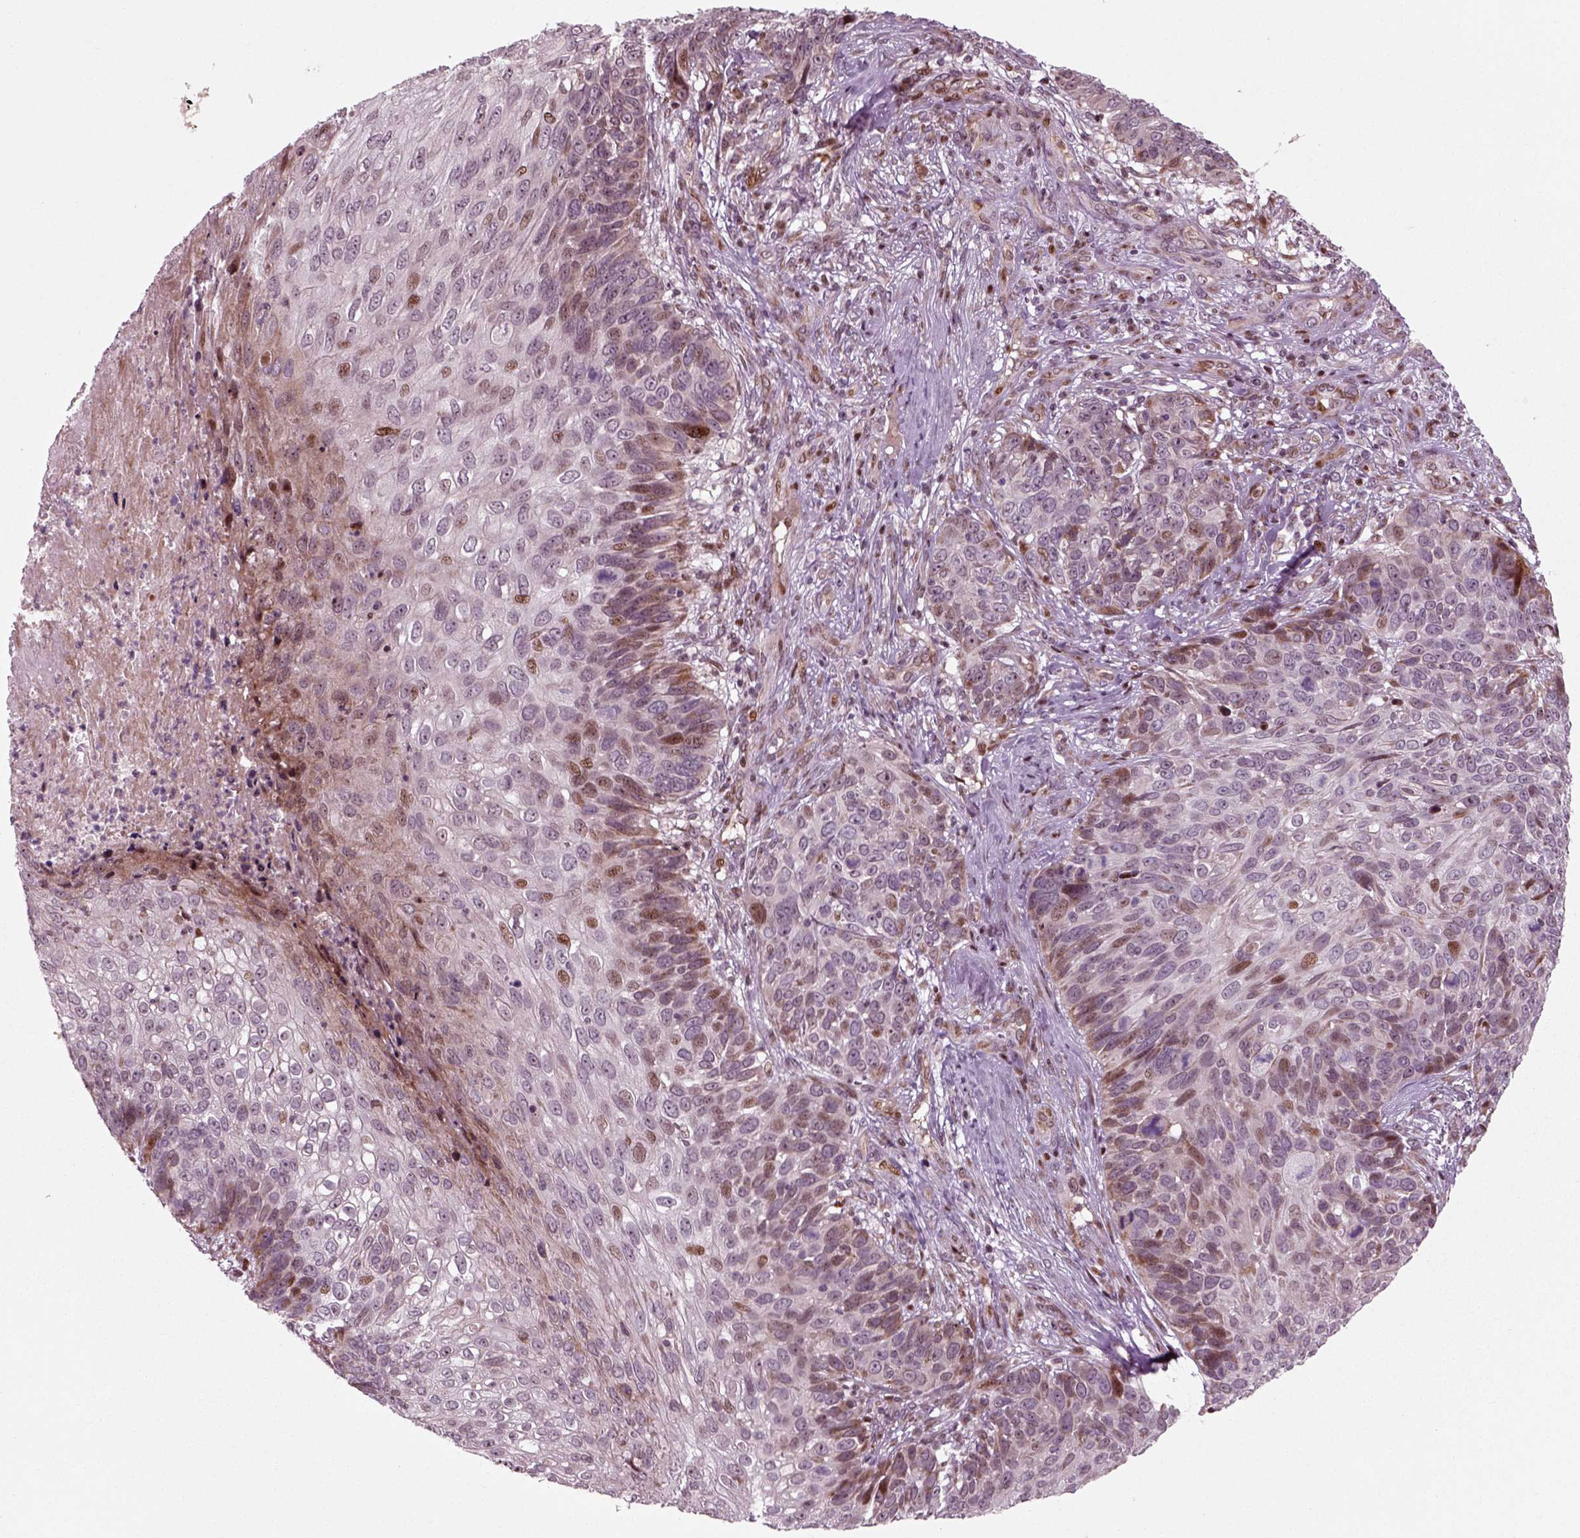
{"staining": {"intensity": "moderate", "quantity": "<25%", "location": "nuclear"}, "tissue": "skin cancer", "cell_type": "Tumor cells", "image_type": "cancer", "snomed": [{"axis": "morphology", "description": "Squamous cell carcinoma, NOS"}, {"axis": "topography", "description": "Skin"}], "caption": "Human skin cancer (squamous cell carcinoma) stained with a brown dye shows moderate nuclear positive positivity in about <25% of tumor cells.", "gene": "CDC14A", "patient": {"sex": "male", "age": 92}}